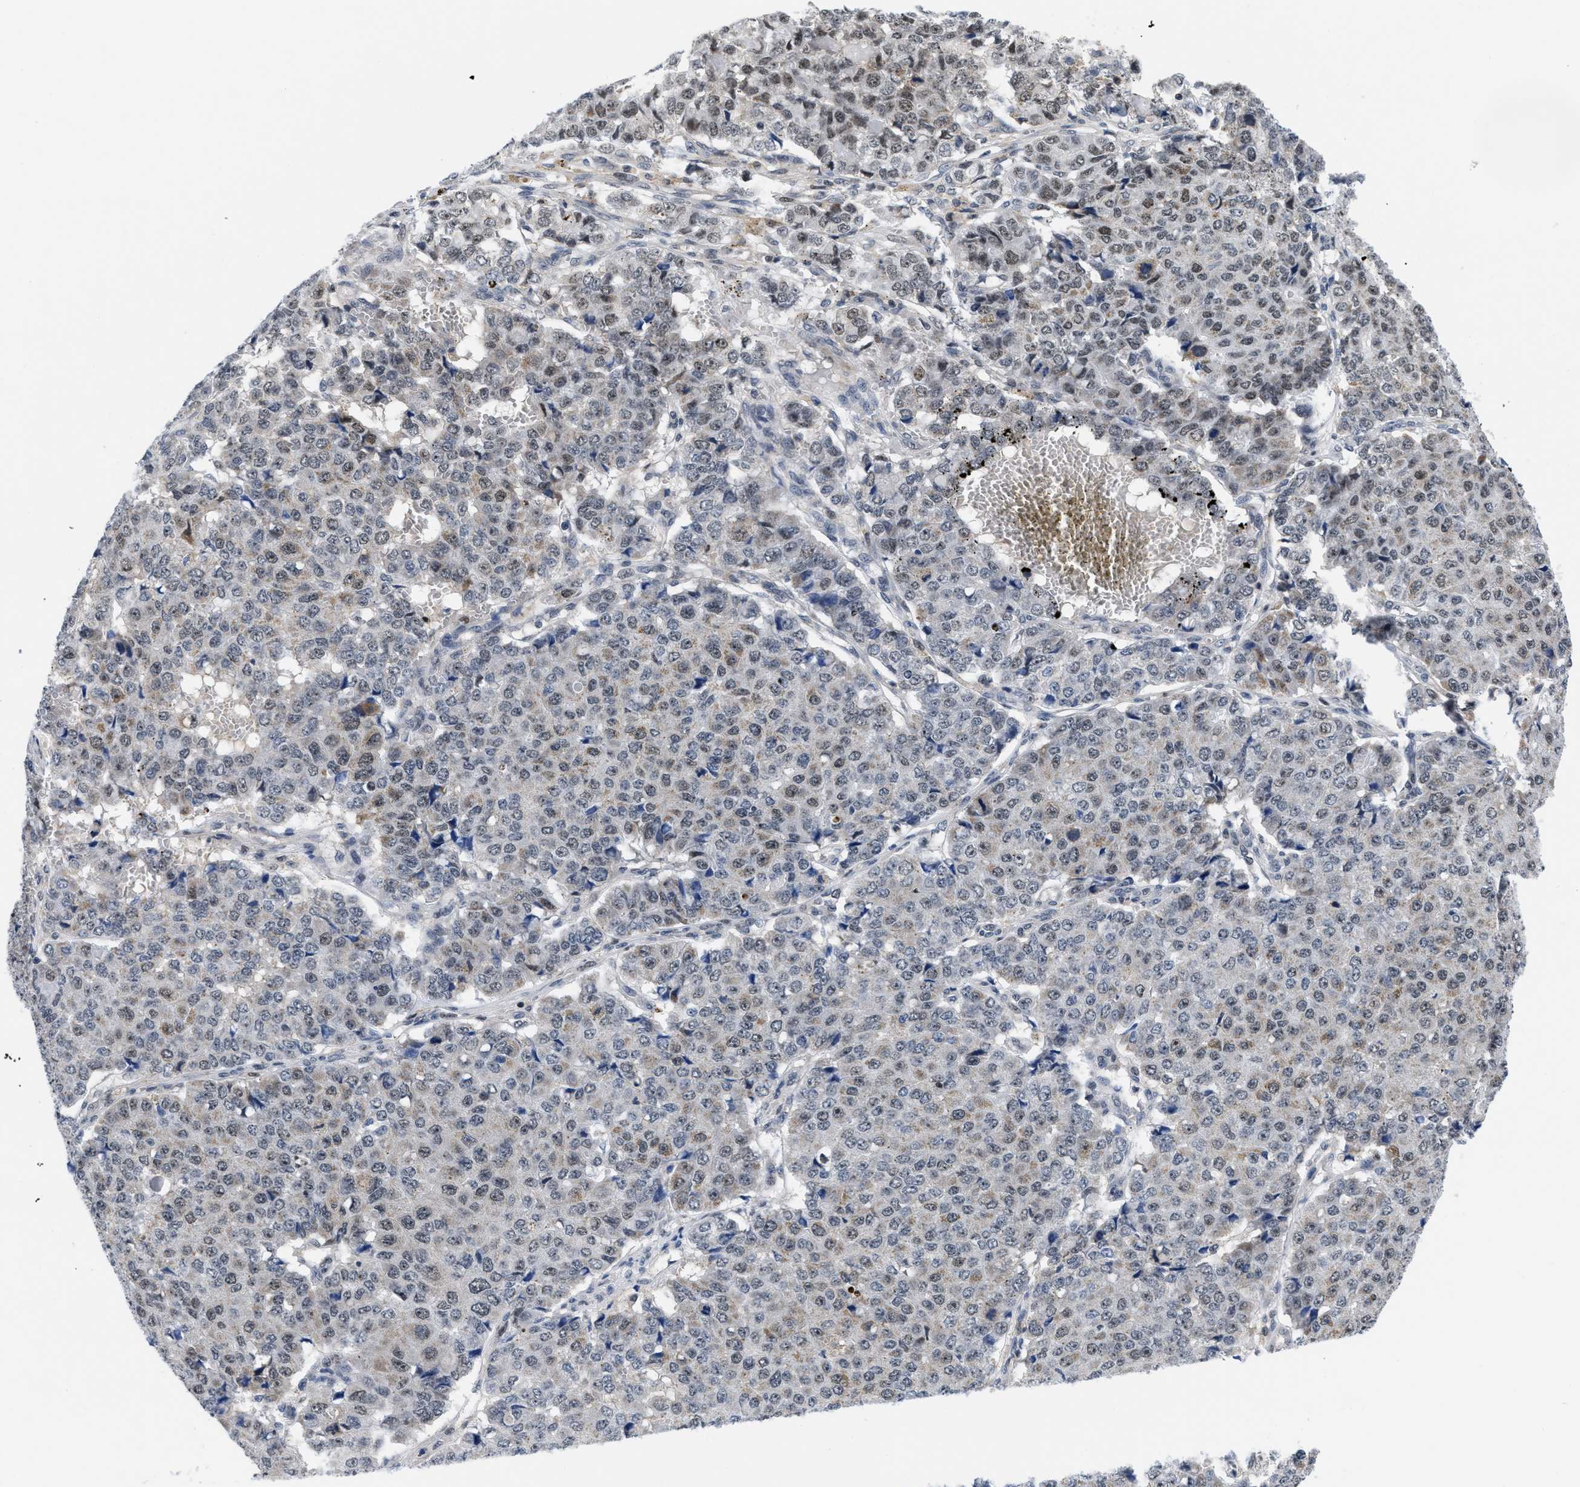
{"staining": {"intensity": "weak", "quantity": ">75%", "location": "nuclear"}, "tissue": "pancreatic cancer", "cell_type": "Tumor cells", "image_type": "cancer", "snomed": [{"axis": "morphology", "description": "Adenocarcinoma, NOS"}, {"axis": "topography", "description": "Pancreas"}], "caption": "Protein analysis of adenocarcinoma (pancreatic) tissue shows weak nuclear staining in approximately >75% of tumor cells.", "gene": "PITHD1", "patient": {"sex": "male", "age": 50}}